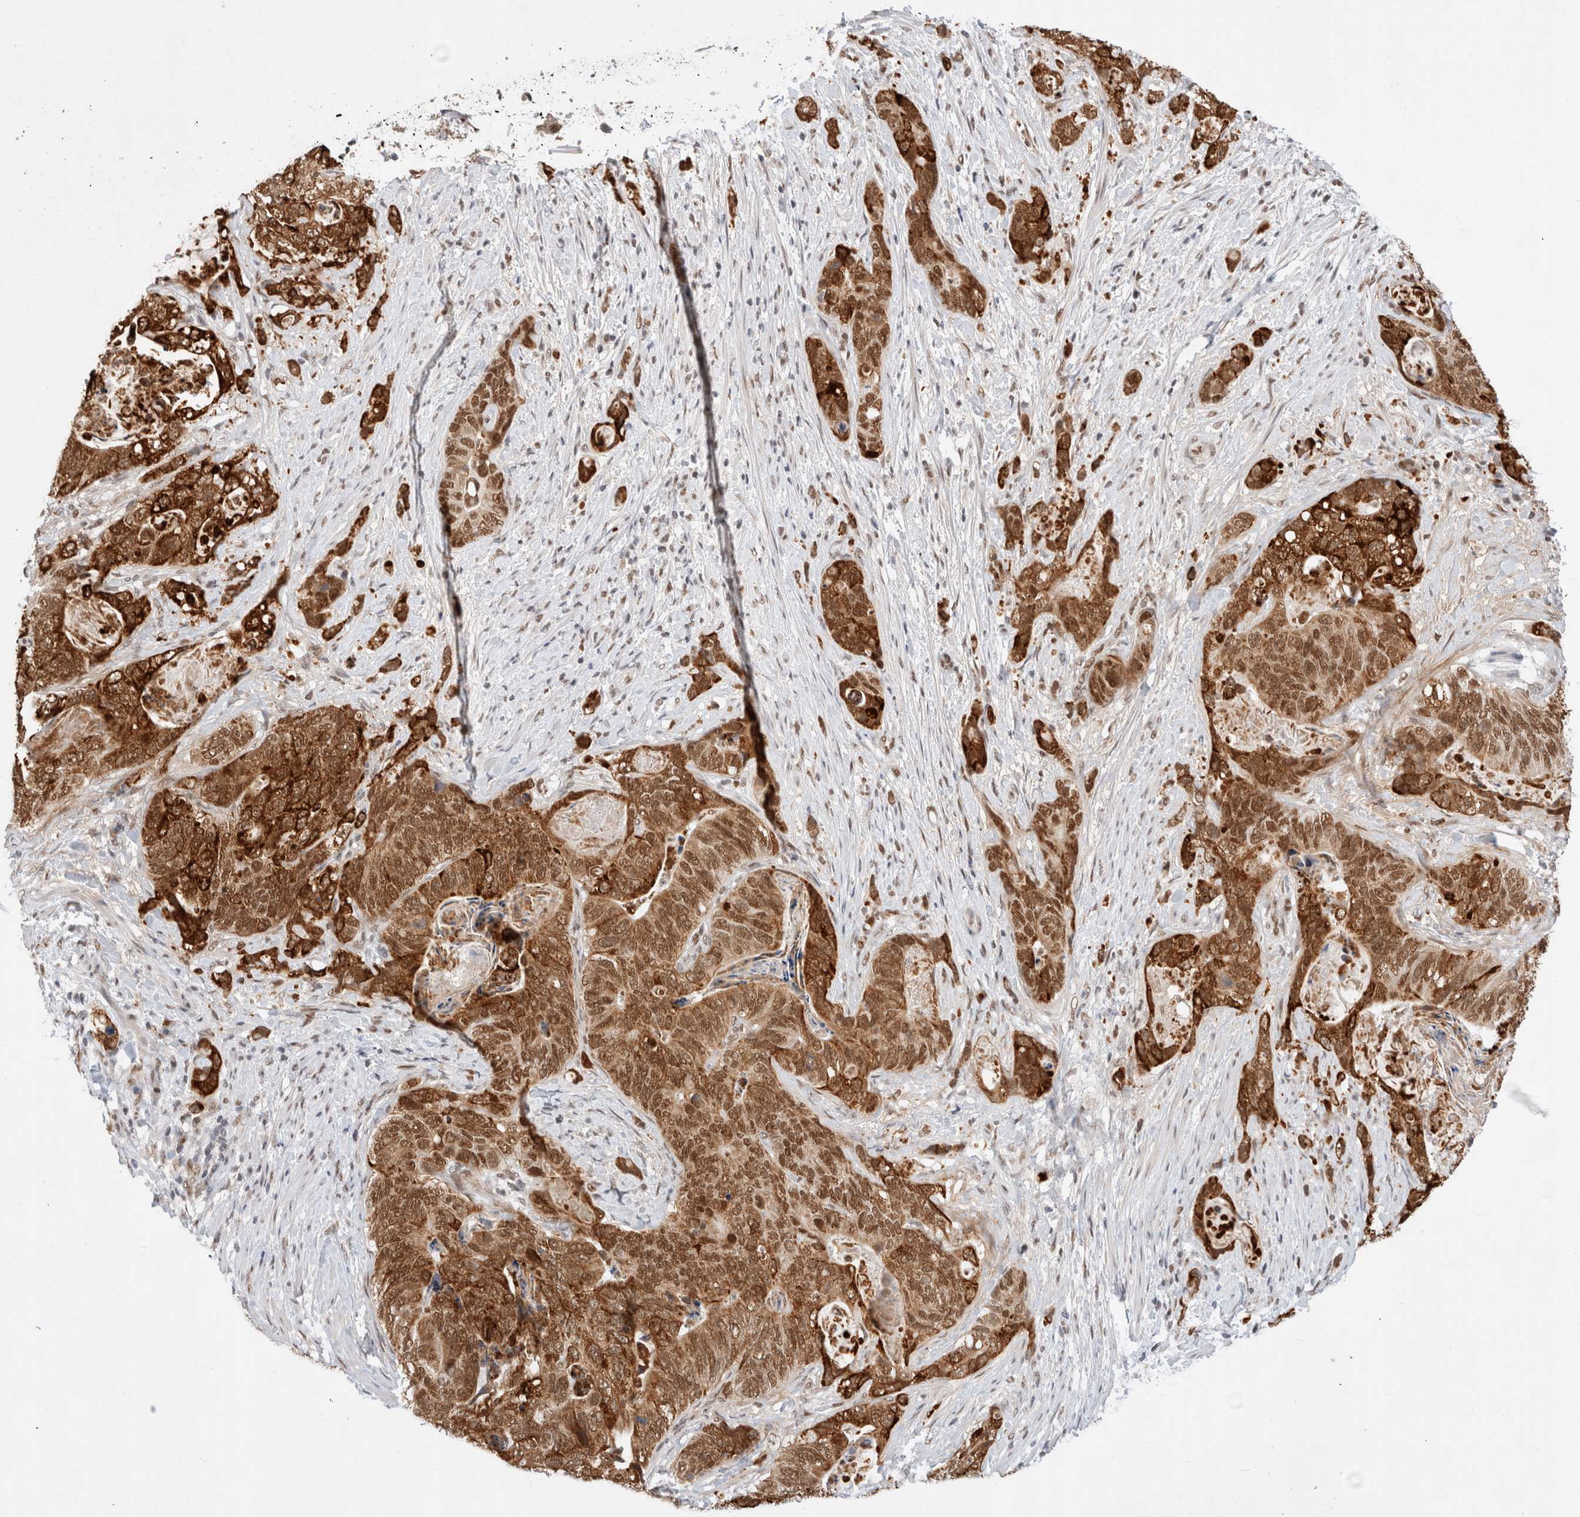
{"staining": {"intensity": "strong", "quantity": ">75%", "location": "cytoplasmic/membranous,nuclear"}, "tissue": "stomach cancer", "cell_type": "Tumor cells", "image_type": "cancer", "snomed": [{"axis": "morphology", "description": "Normal tissue, NOS"}, {"axis": "morphology", "description": "Adenocarcinoma, NOS"}, {"axis": "topography", "description": "Stomach"}], "caption": "Protein expression analysis of stomach cancer exhibits strong cytoplasmic/membranous and nuclear expression in approximately >75% of tumor cells.", "gene": "GTF2I", "patient": {"sex": "female", "age": 89}}